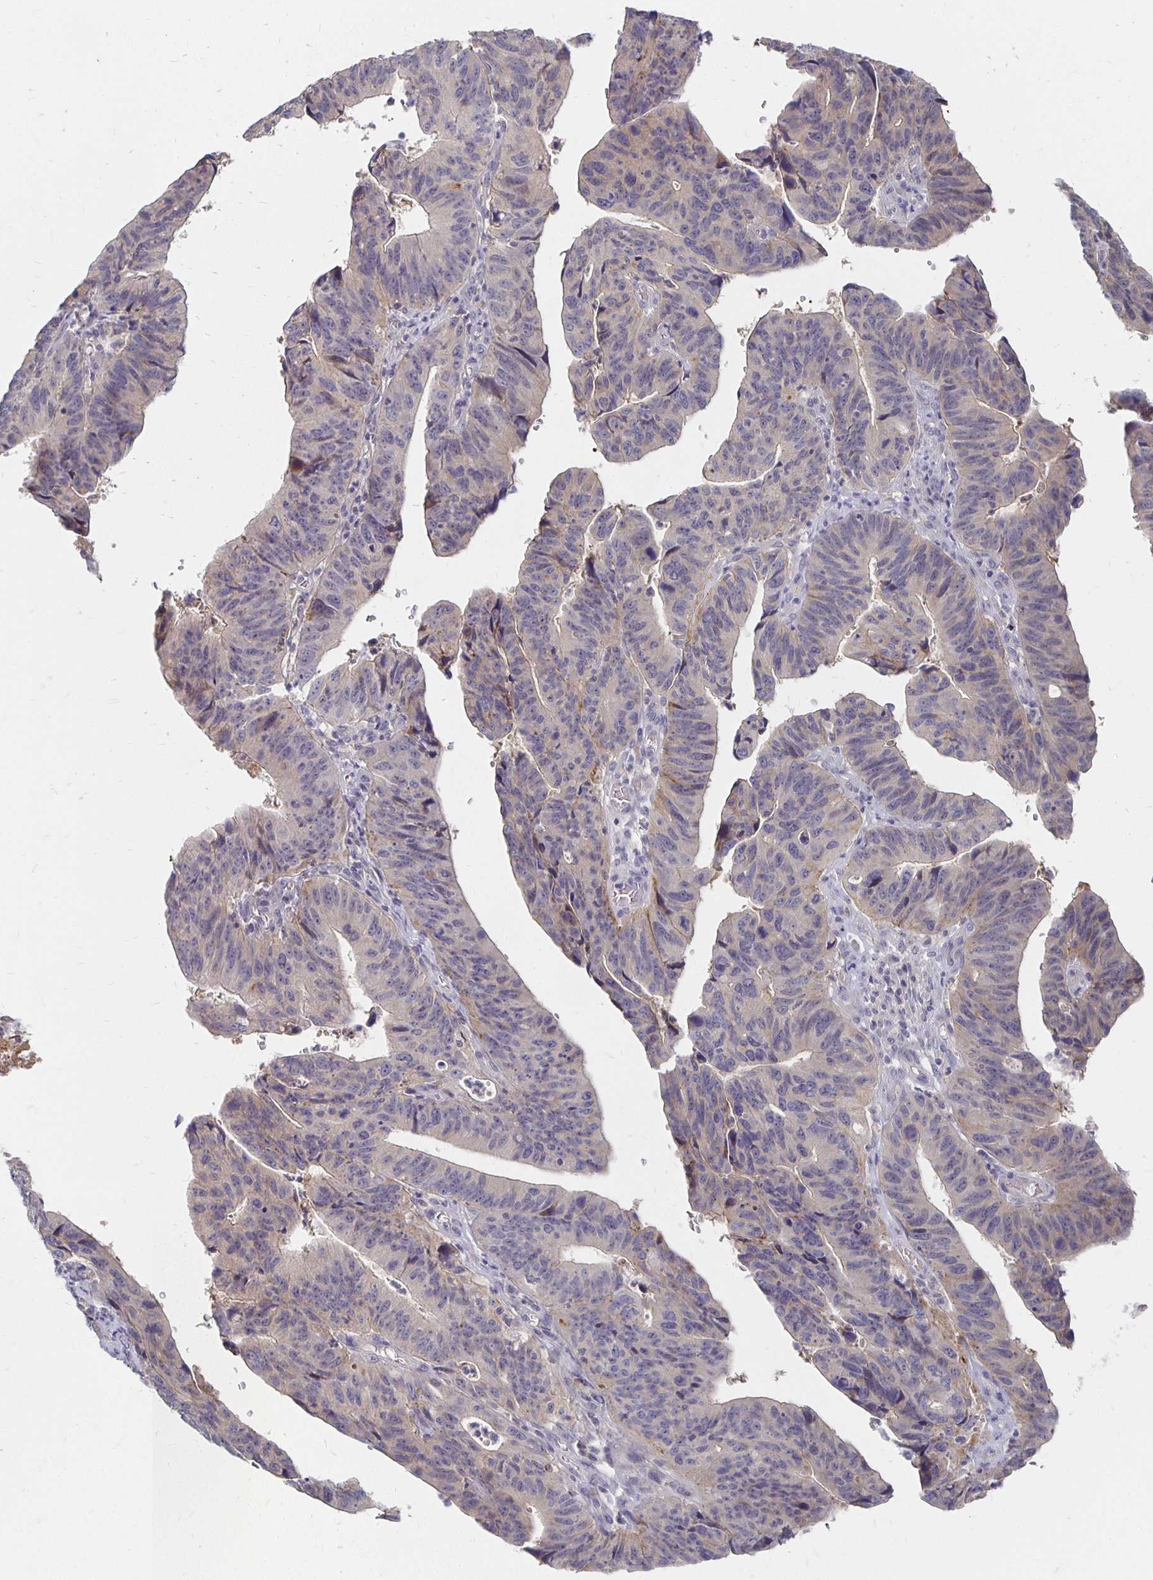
{"staining": {"intensity": "negative", "quantity": "none", "location": "none"}, "tissue": "stomach cancer", "cell_type": "Tumor cells", "image_type": "cancer", "snomed": [{"axis": "morphology", "description": "Adenocarcinoma, NOS"}, {"axis": "topography", "description": "Stomach"}], "caption": "An immunohistochemistry micrograph of stomach cancer is shown. There is no staining in tumor cells of stomach cancer.", "gene": "FKRP", "patient": {"sex": "male", "age": 59}}